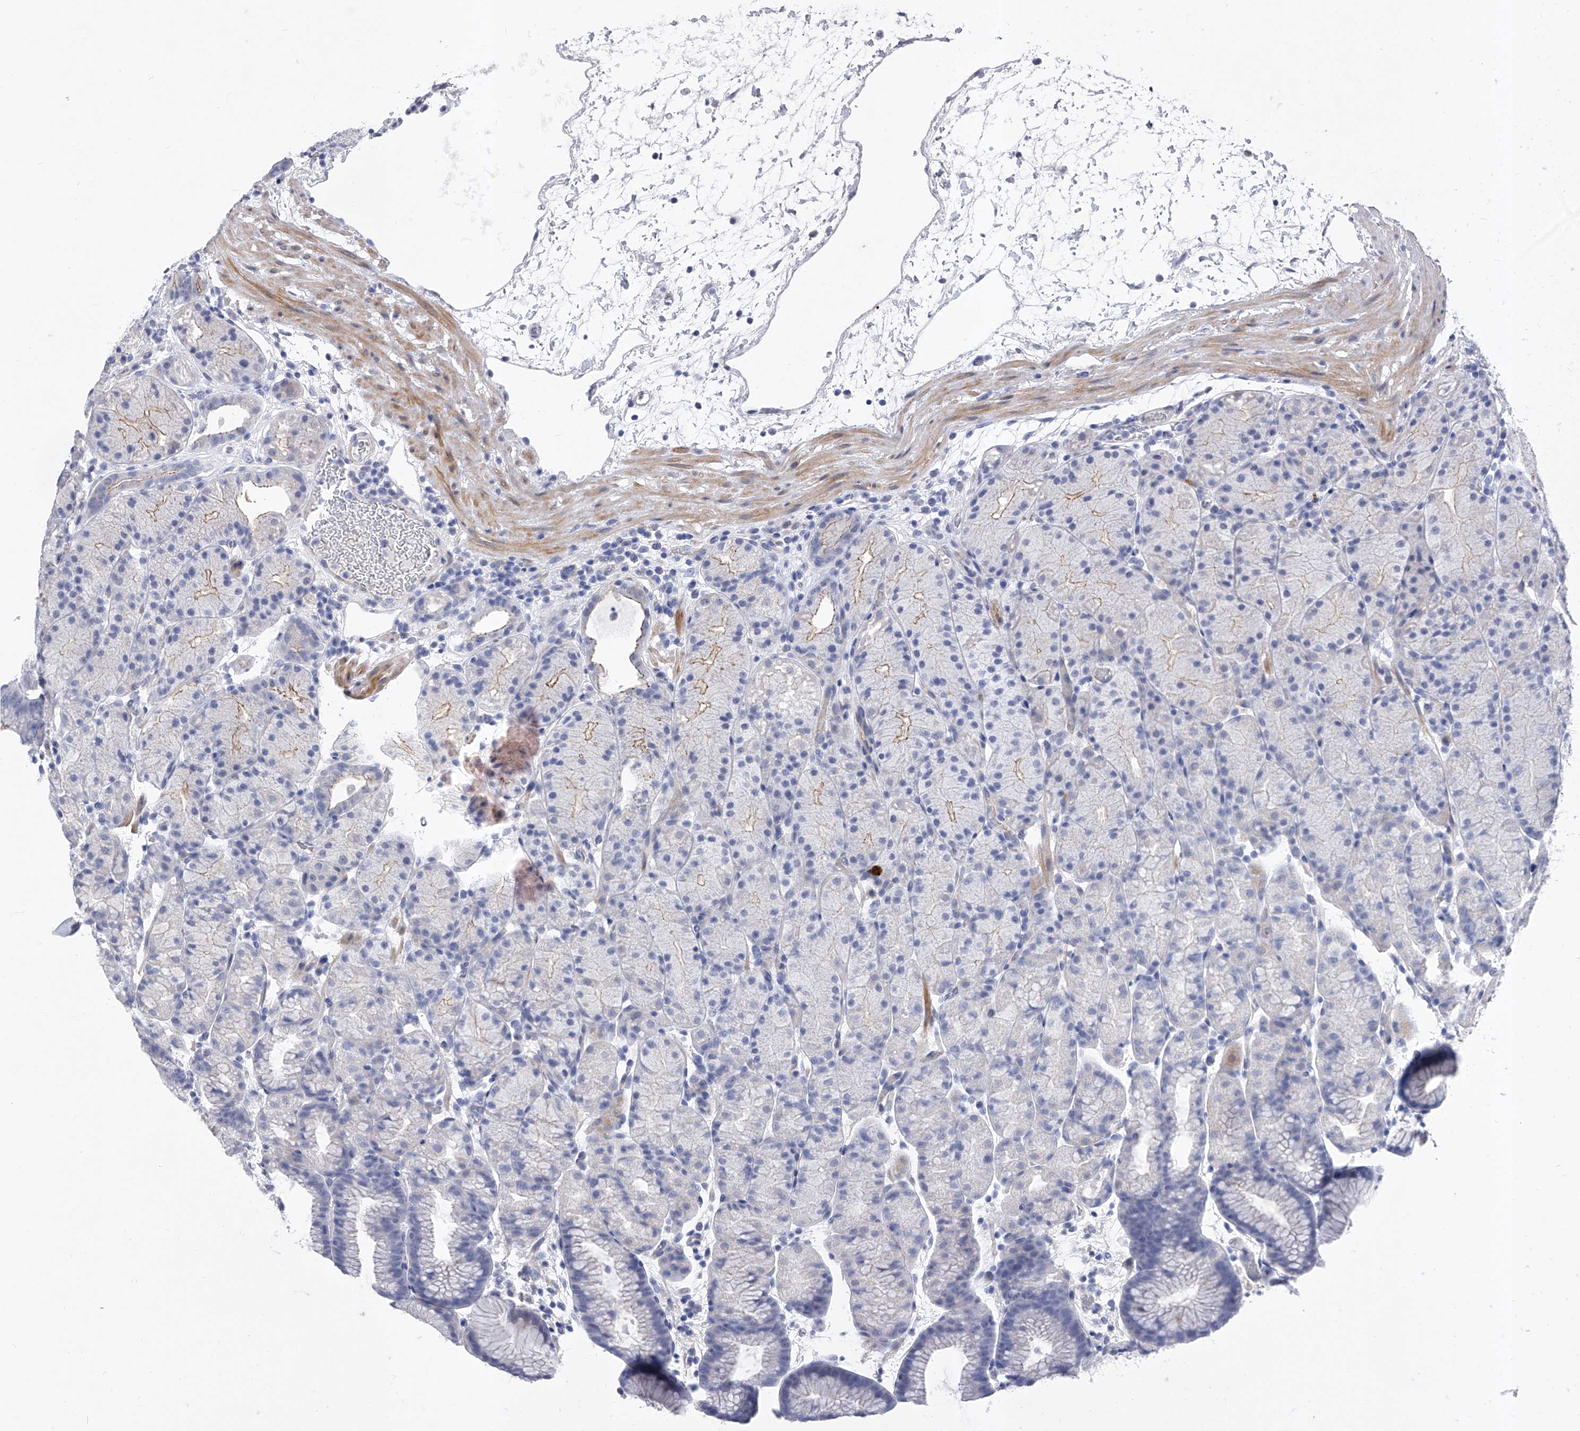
{"staining": {"intensity": "weak", "quantity": "<25%", "location": "cytoplasmic/membranous"}, "tissue": "stomach", "cell_type": "Glandular cells", "image_type": "normal", "snomed": [{"axis": "morphology", "description": "Normal tissue, NOS"}, {"axis": "topography", "description": "Stomach, upper"}], "caption": "Stomach stained for a protein using IHC exhibits no positivity glandular cells.", "gene": "ENSG00000250424", "patient": {"sex": "male", "age": 48}}